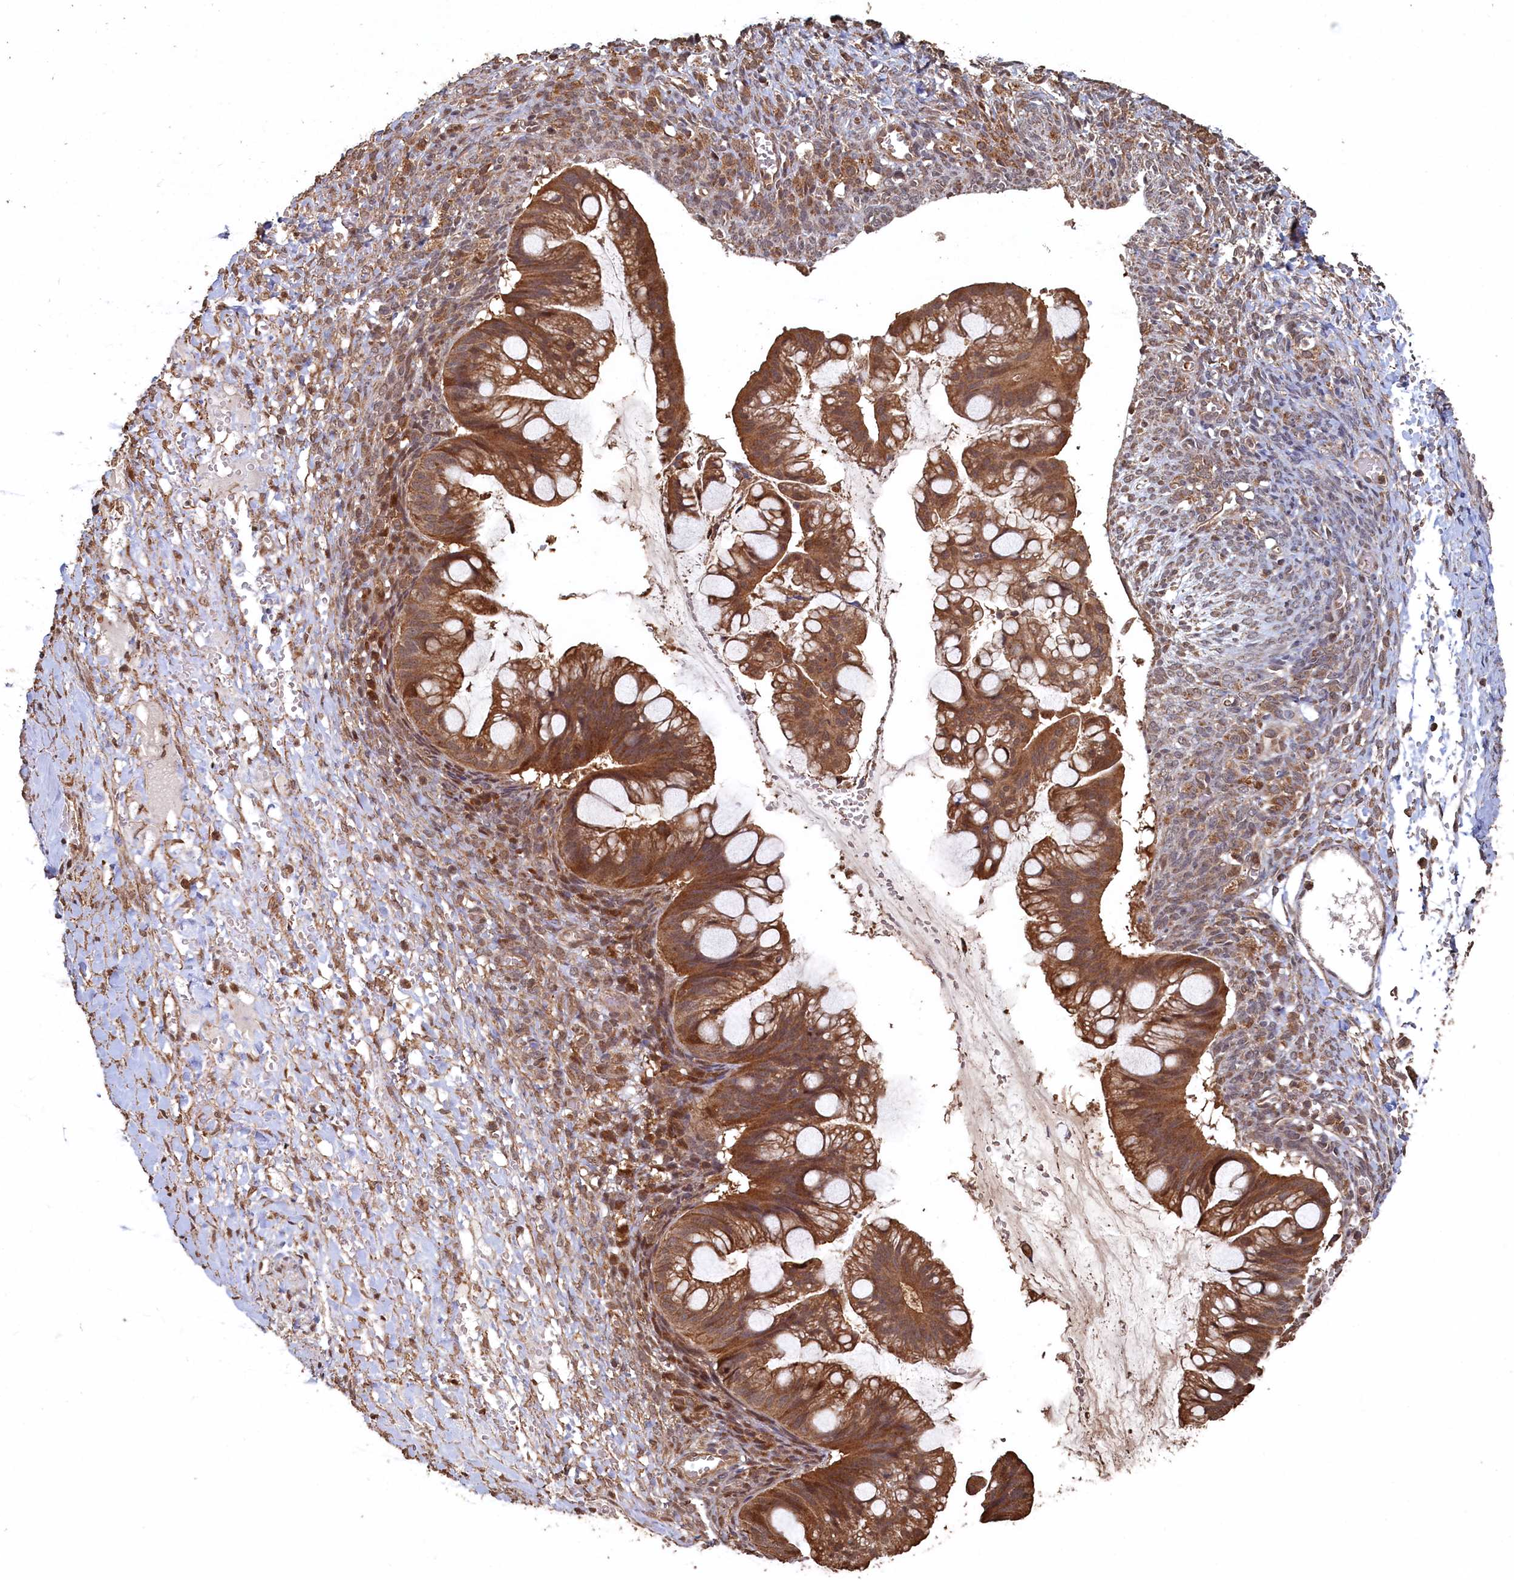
{"staining": {"intensity": "moderate", "quantity": ">75%", "location": "cytoplasmic/membranous"}, "tissue": "ovarian cancer", "cell_type": "Tumor cells", "image_type": "cancer", "snomed": [{"axis": "morphology", "description": "Cystadenocarcinoma, mucinous, NOS"}, {"axis": "topography", "description": "Ovary"}], "caption": "Protein staining displays moderate cytoplasmic/membranous staining in approximately >75% of tumor cells in mucinous cystadenocarcinoma (ovarian).", "gene": "PIGN", "patient": {"sex": "female", "age": 73}}